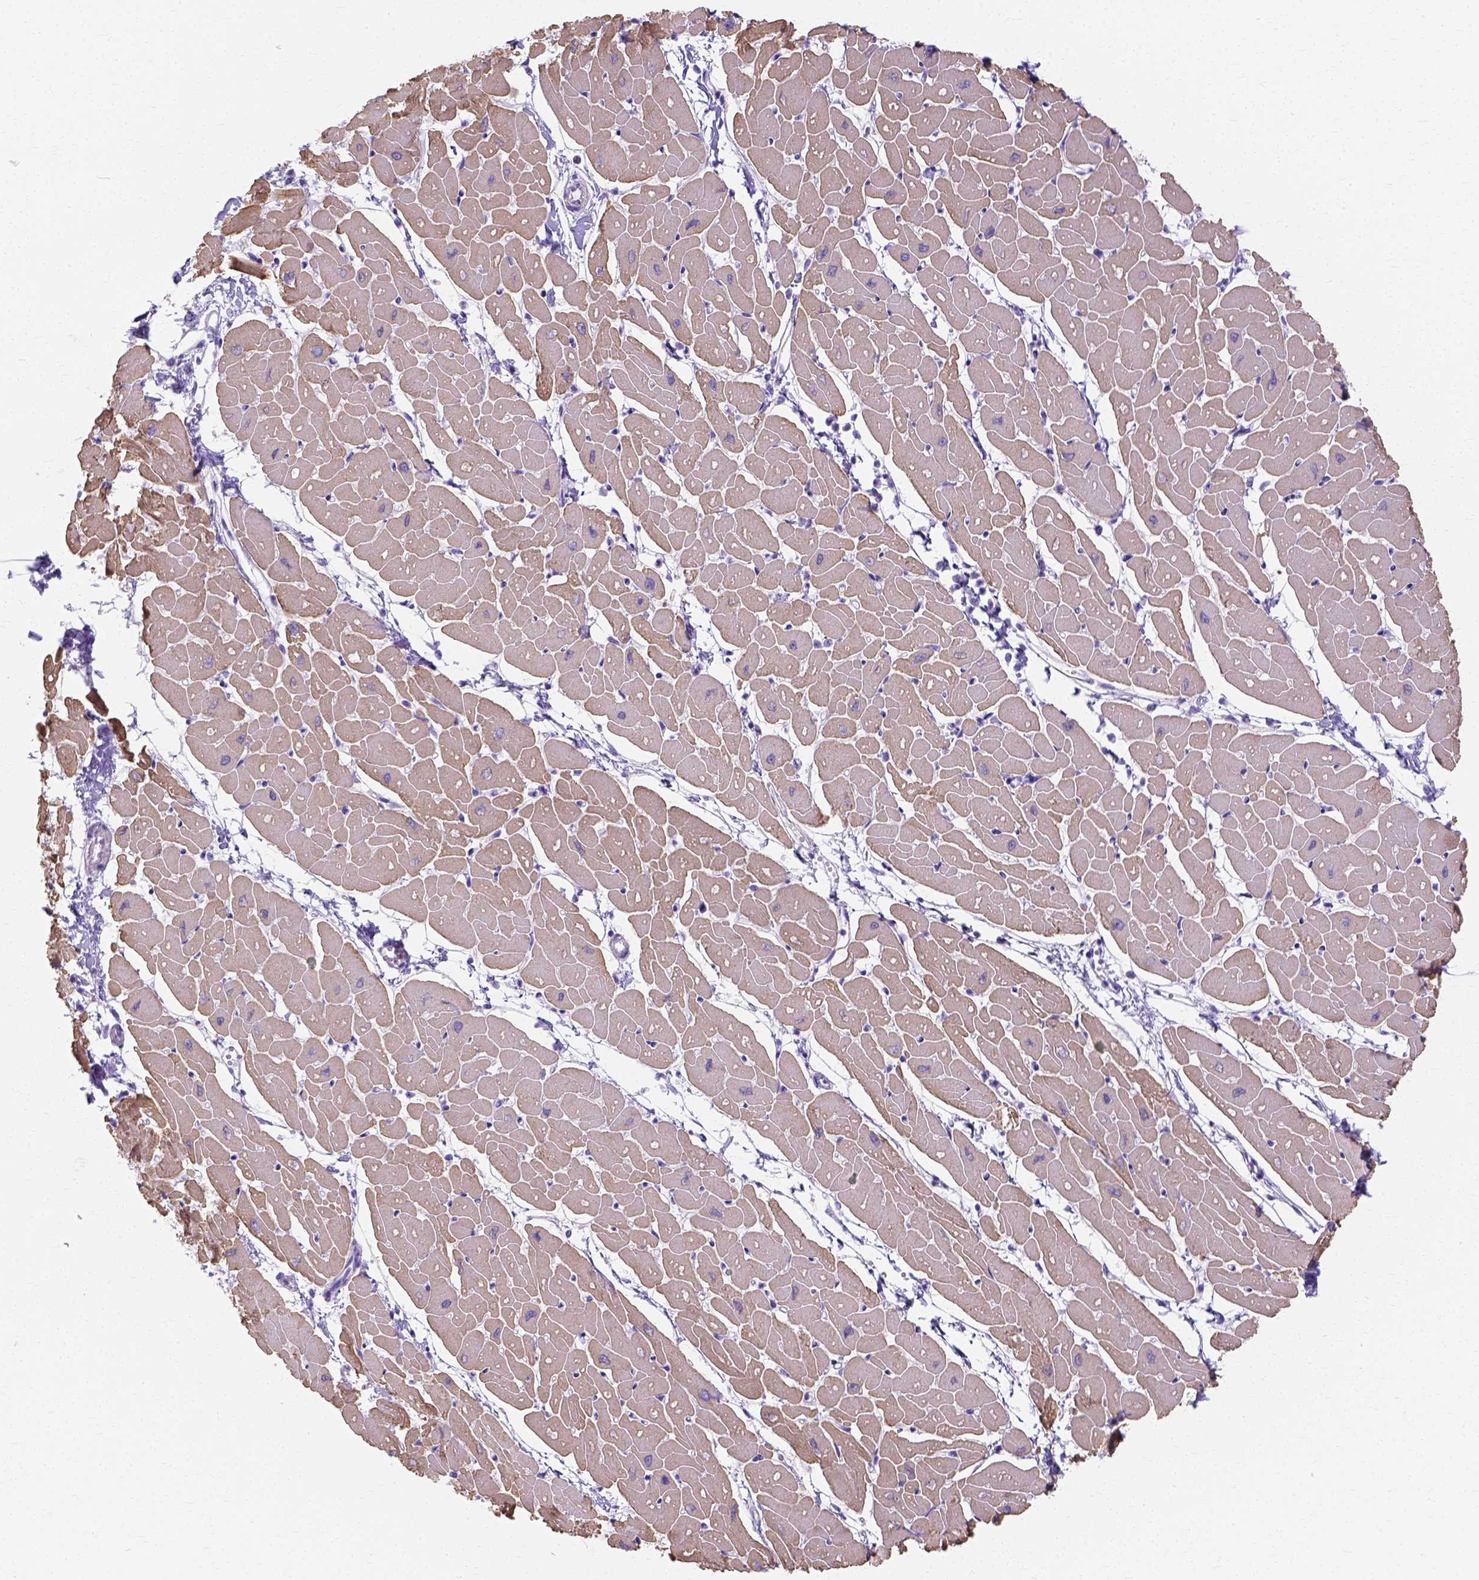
{"staining": {"intensity": "moderate", "quantity": ">75%", "location": "cytoplasmic/membranous"}, "tissue": "heart muscle", "cell_type": "Cardiomyocytes", "image_type": "normal", "snomed": [{"axis": "morphology", "description": "Normal tissue, NOS"}, {"axis": "topography", "description": "Heart"}], "caption": "DAB (3,3'-diaminobenzidine) immunohistochemical staining of normal heart muscle demonstrates moderate cytoplasmic/membranous protein staining in about >75% of cardiomyocytes. (brown staining indicates protein expression, while blue staining denotes nuclei).", "gene": "MYH15", "patient": {"sex": "male", "age": 57}}